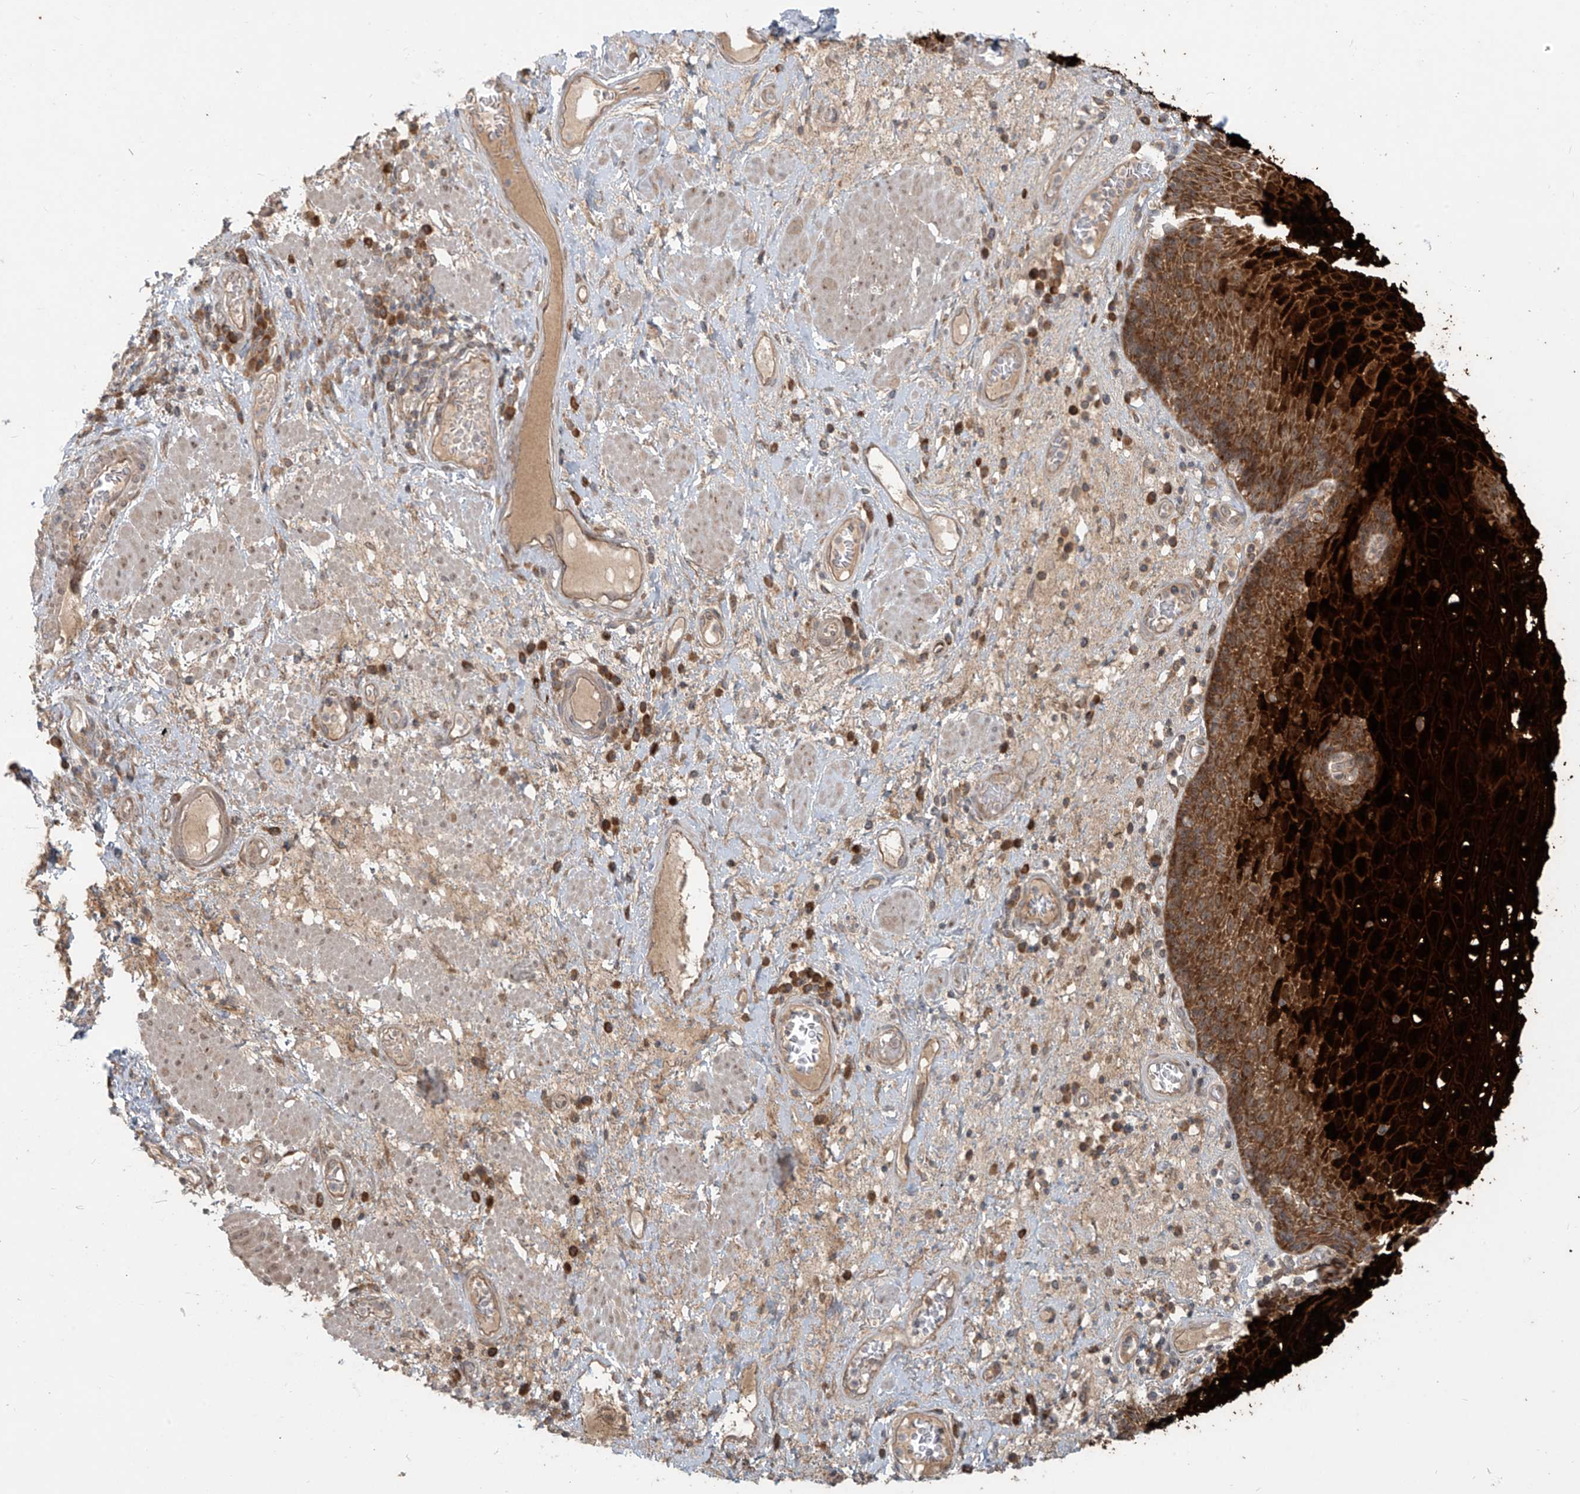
{"staining": {"intensity": "strong", "quantity": ">75%", "location": "cytoplasmic/membranous"}, "tissue": "esophagus", "cell_type": "Squamous epithelial cells", "image_type": "normal", "snomed": [{"axis": "morphology", "description": "Normal tissue, NOS"}, {"axis": "morphology", "description": "Adenocarcinoma, NOS"}, {"axis": "topography", "description": "Esophagus"}], "caption": "The micrograph displays immunohistochemical staining of benign esophagus. There is strong cytoplasmic/membranous expression is appreciated in about >75% of squamous epithelial cells.", "gene": "KATNIP", "patient": {"sex": "male", "age": 62}}